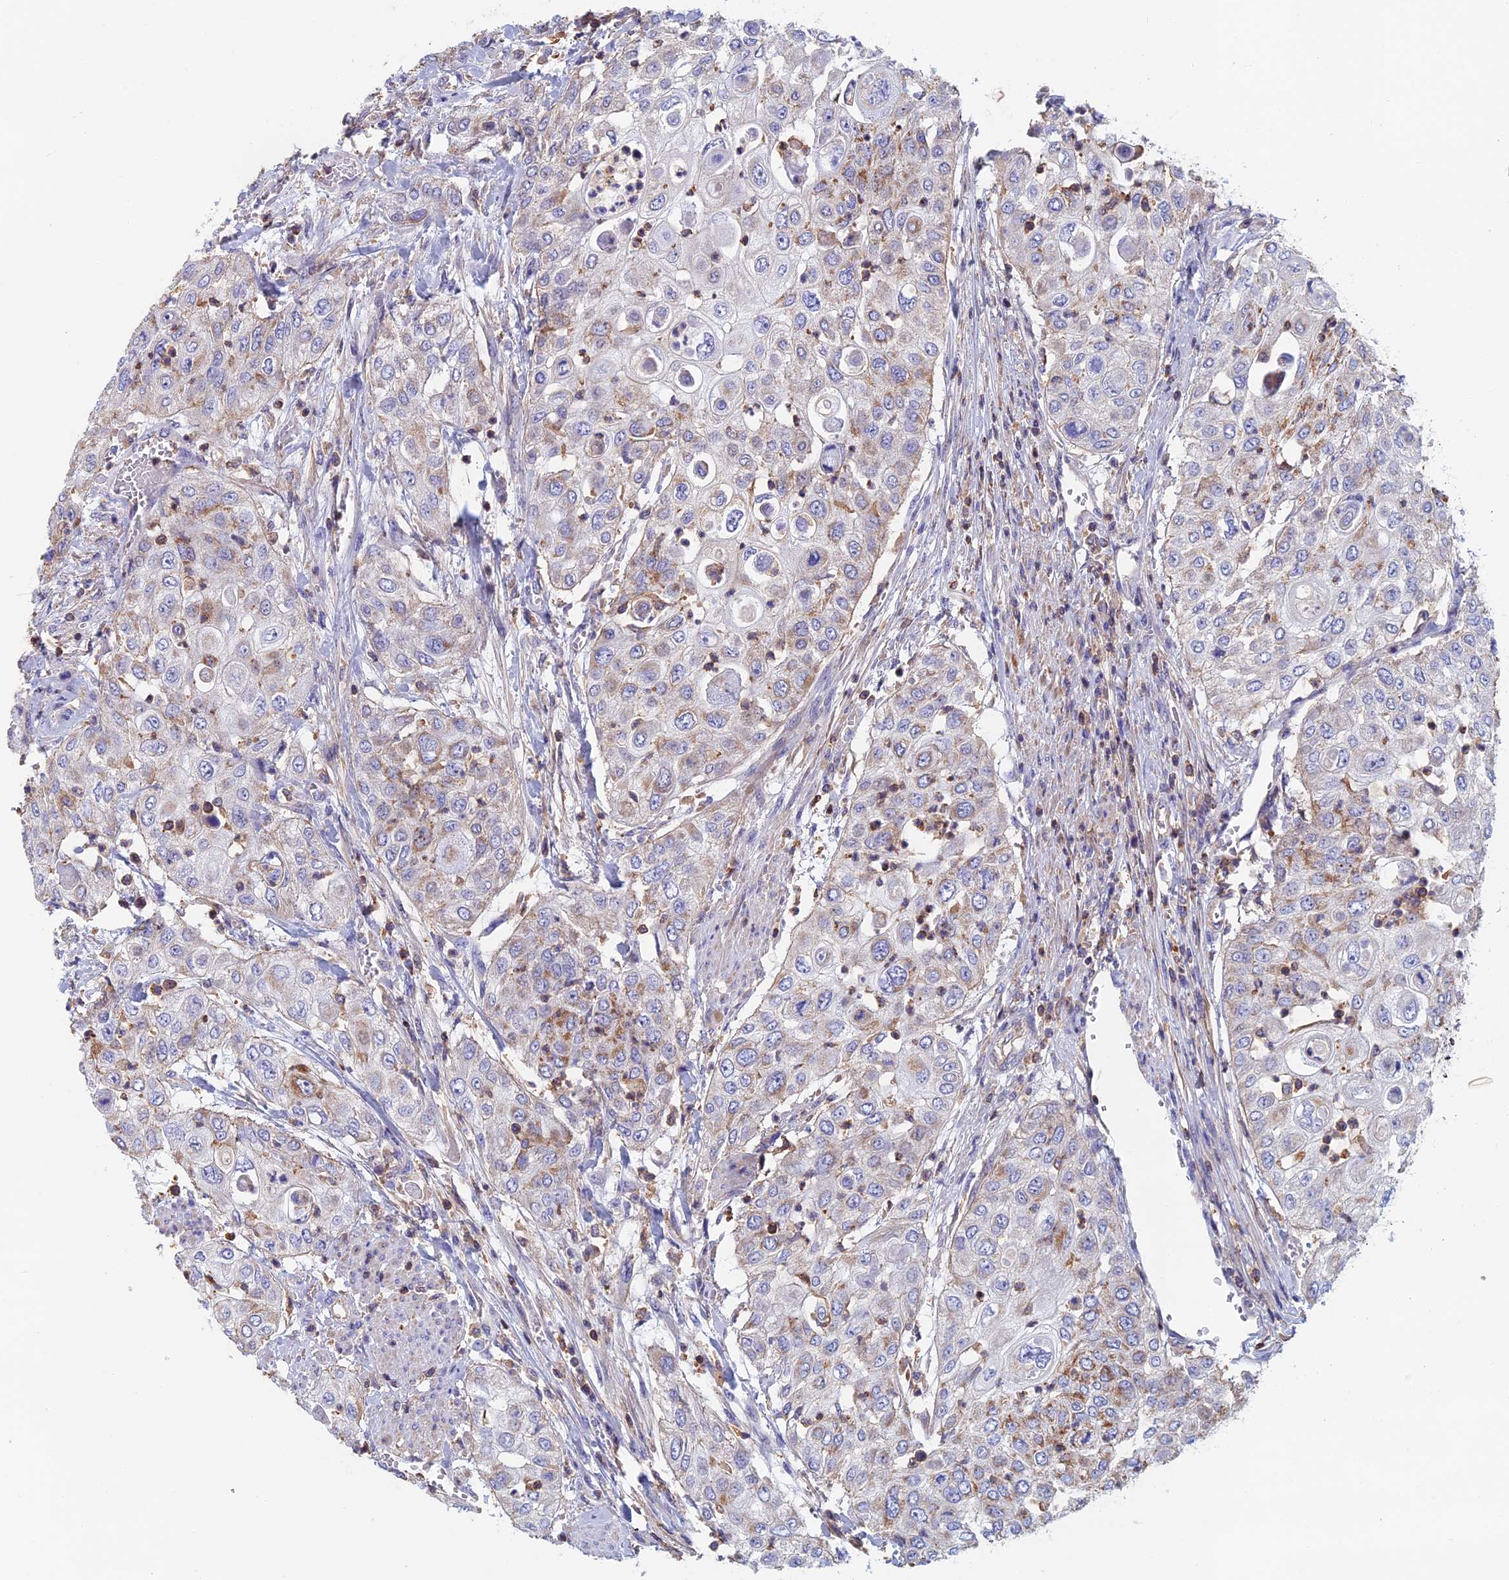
{"staining": {"intensity": "weak", "quantity": "<25%", "location": "cytoplasmic/membranous"}, "tissue": "urothelial cancer", "cell_type": "Tumor cells", "image_type": "cancer", "snomed": [{"axis": "morphology", "description": "Urothelial carcinoma, High grade"}, {"axis": "topography", "description": "Urinary bladder"}], "caption": "High magnification brightfield microscopy of urothelial cancer stained with DAB (brown) and counterstained with hematoxylin (blue): tumor cells show no significant positivity.", "gene": "HSD17B8", "patient": {"sex": "female", "age": 79}}